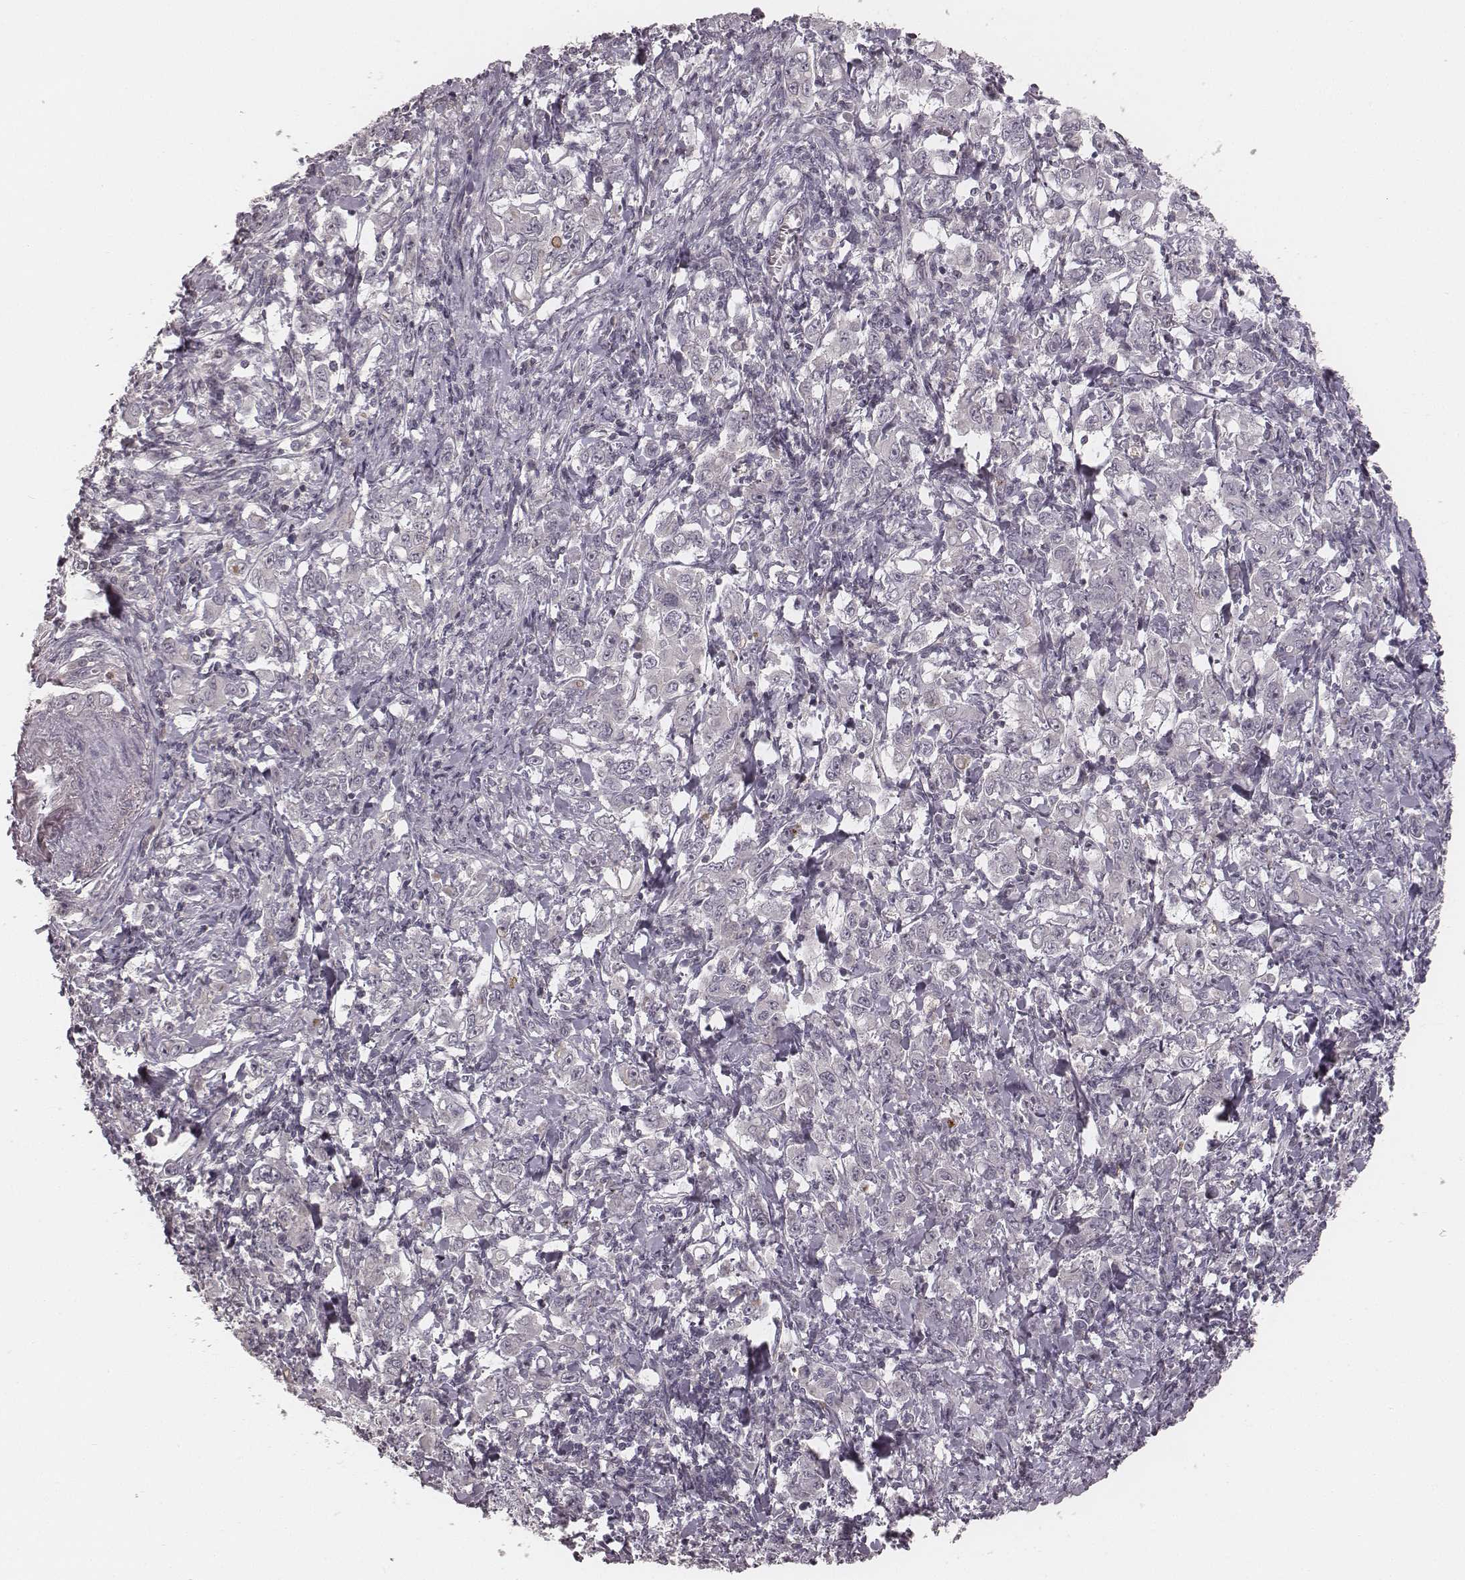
{"staining": {"intensity": "negative", "quantity": "none", "location": "none"}, "tissue": "stomach cancer", "cell_type": "Tumor cells", "image_type": "cancer", "snomed": [{"axis": "morphology", "description": "Adenocarcinoma, NOS"}, {"axis": "topography", "description": "Stomach, lower"}], "caption": "Tumor cells show no significant staining in stomach adenocarcinoma.", "gene": "ACACB", "patient": {"sex": "female", "age": 72}}